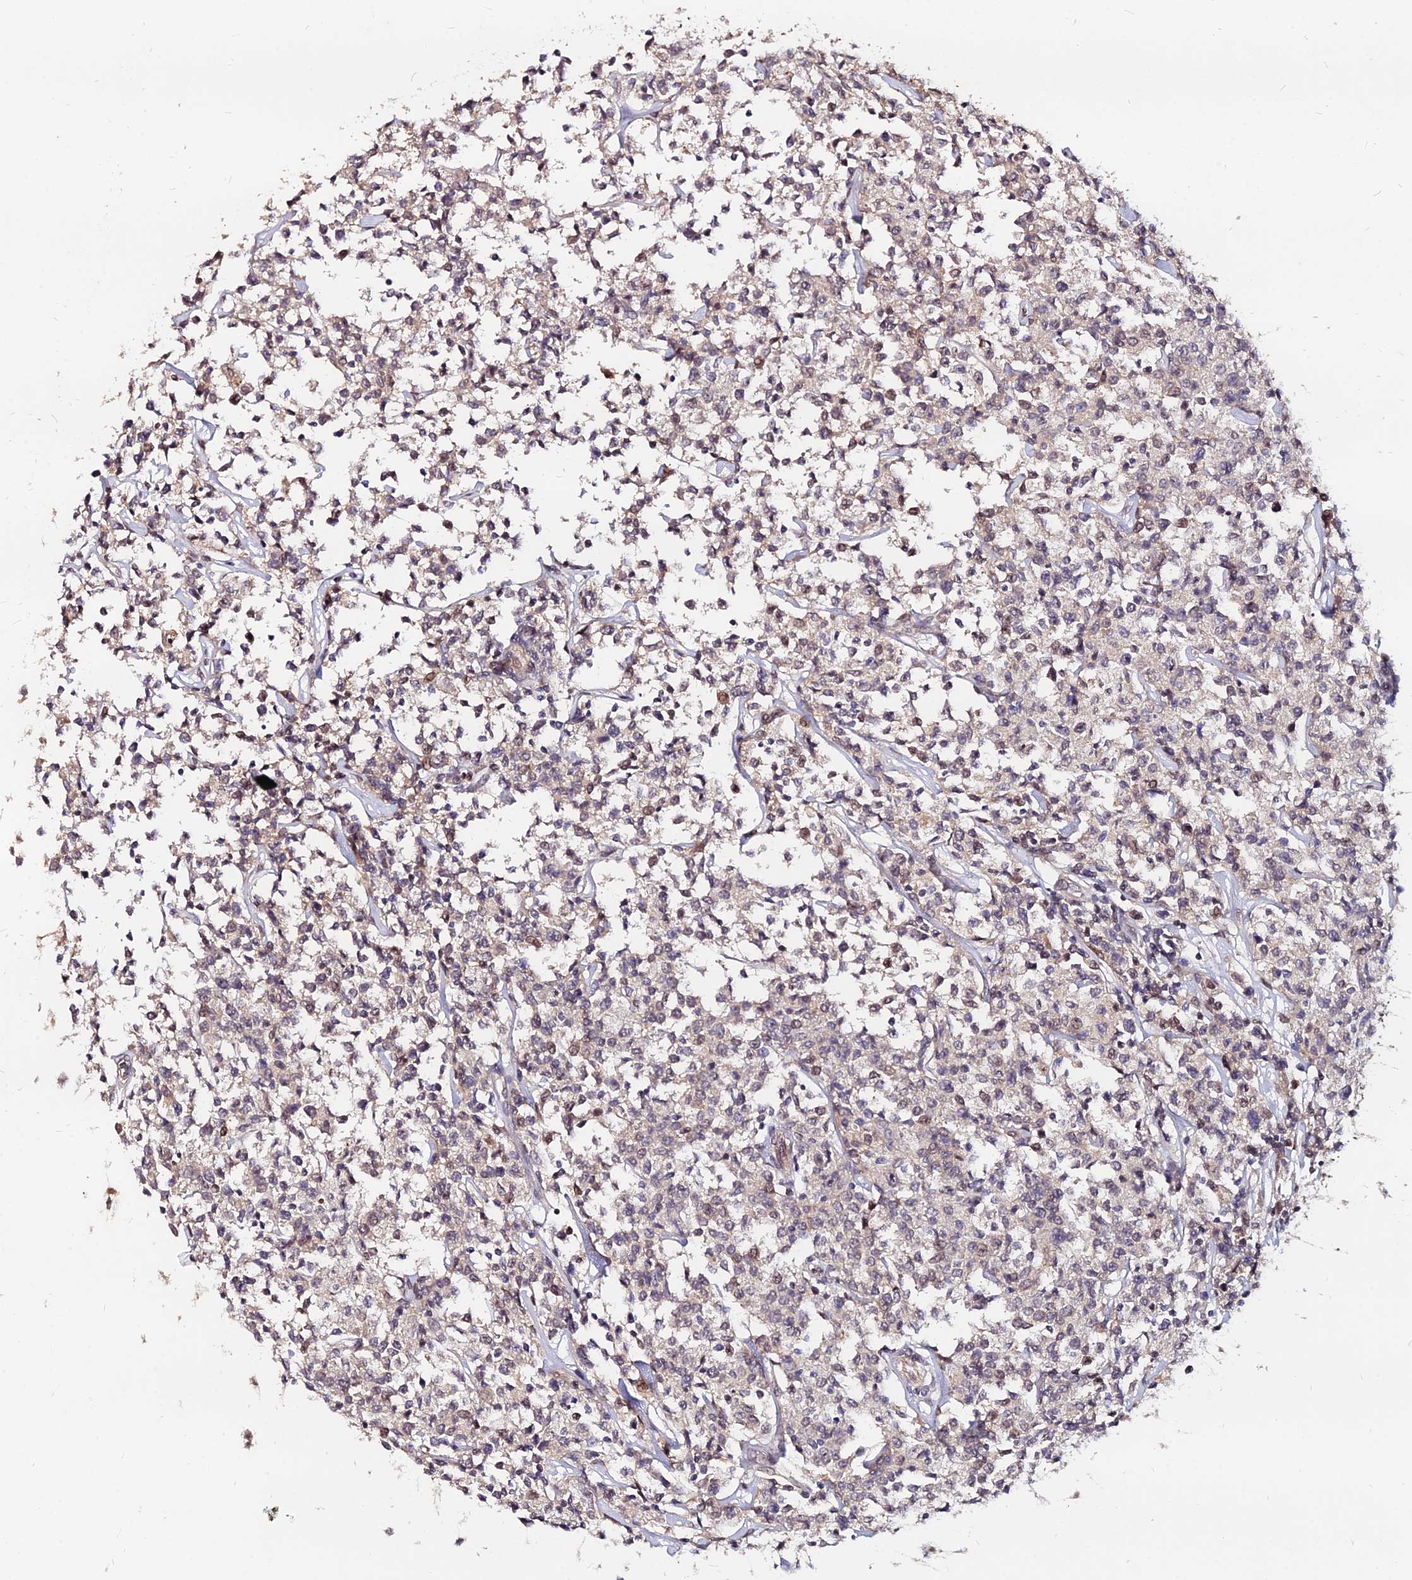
{"staining": {"intensity": "weak", "quantity": "<25%", "location": "nuclear"}, "tissue": "lymphoma", "cell_type": "Tumor cells", "image_type": "cancer", "snomed": [{"axis": "morphology", "description": "Malignant lymphoma, non-Hodgkin's type, Low grade"}, {"axis": "topography", "description": "Small intestine"}], "caption": "The photomicrograph shows no staining of tumor cells in lymphoma.", "gene": "C11orf68", "patient": {"sex": "female", "age": 59}}